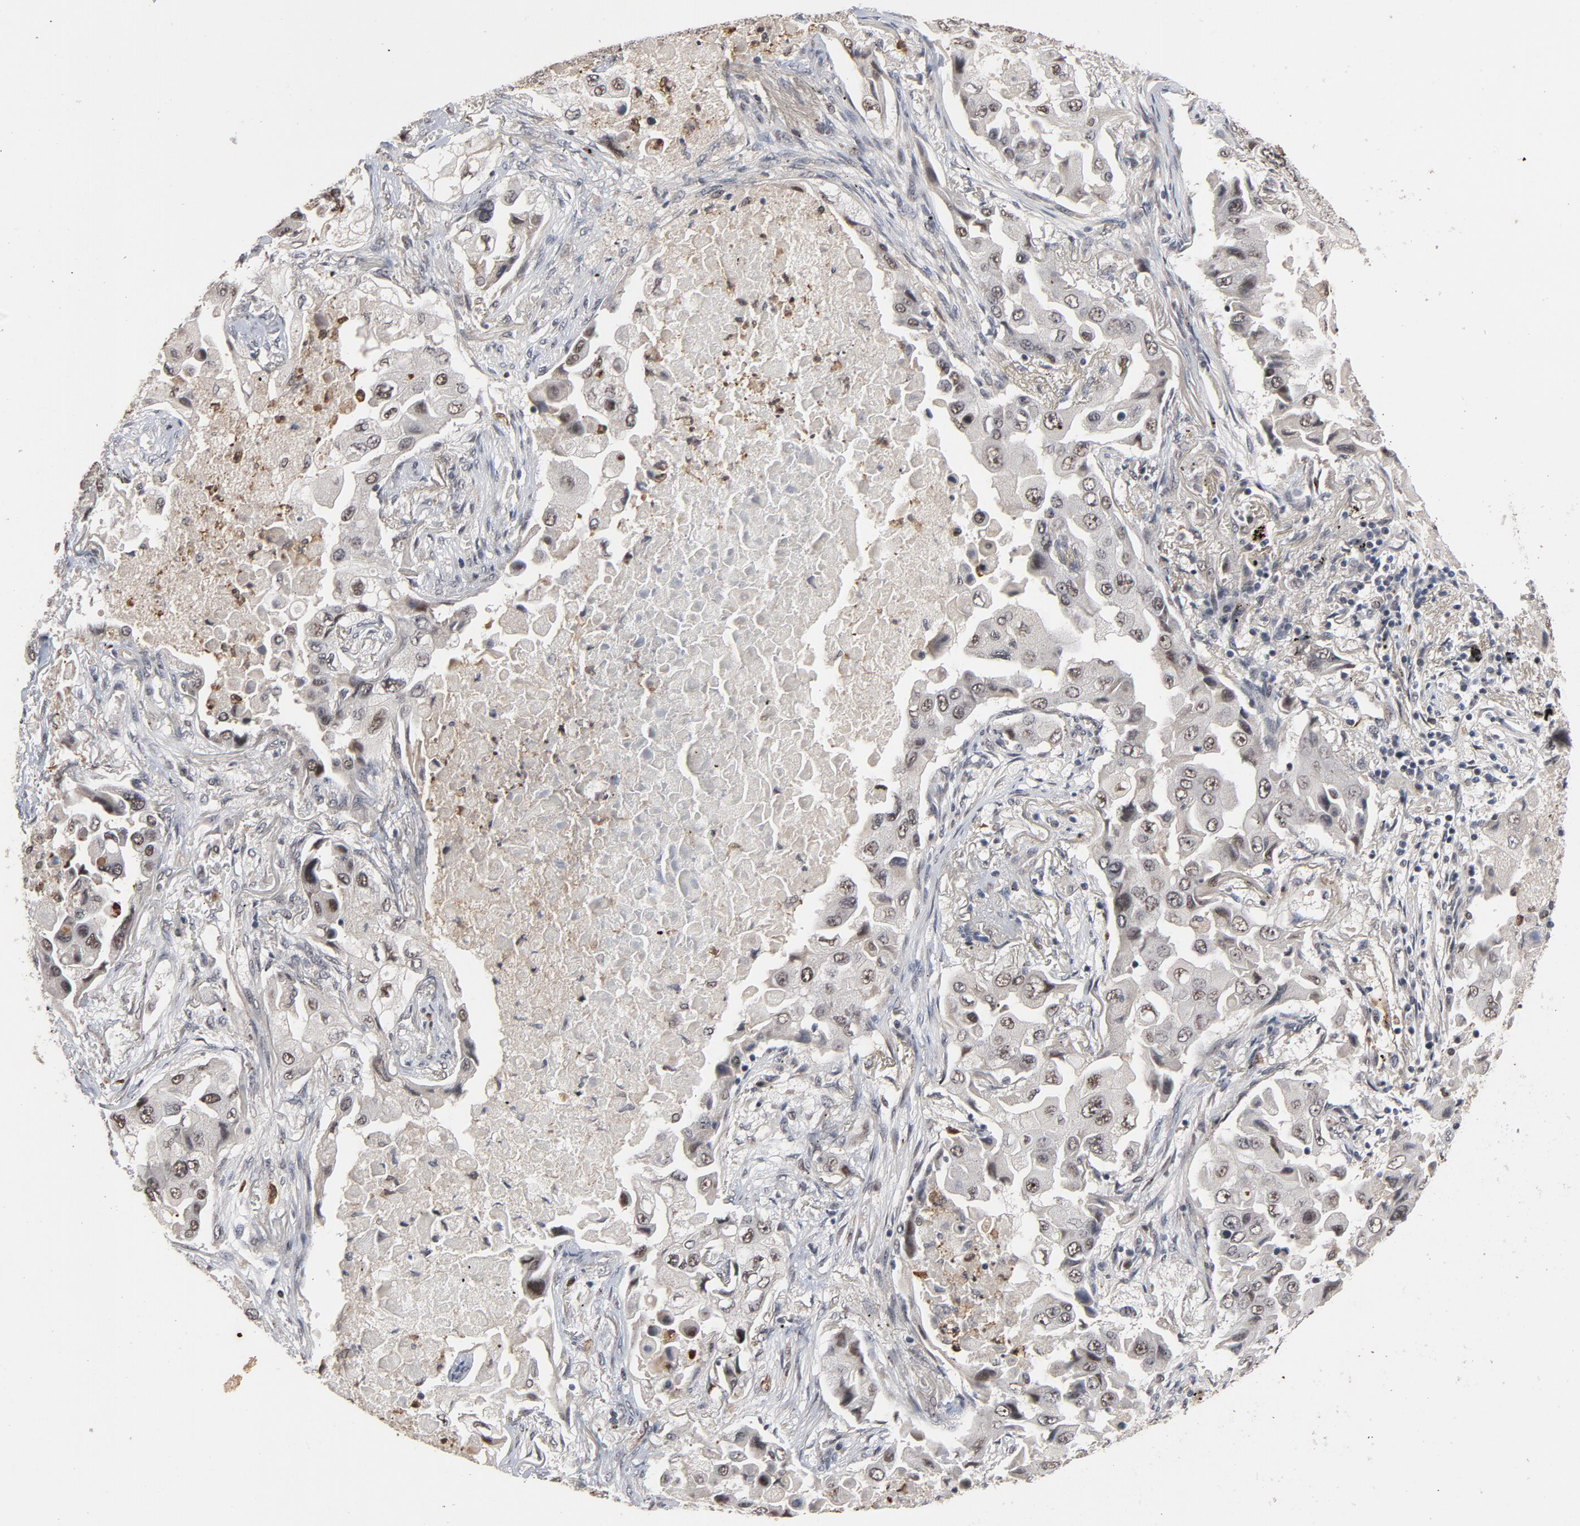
{"staining": {"intensity": "weak", "quantity": "25%-75%", "location": "nuclear"}, "tissue": "lung cancer", "cell_type": "Tumor cells", "image_type": "cancer", "snomed": [{"axis": "morphology", "description": "Adenocarcinoma, NOS"}, {"axis": "topography", "description": "Lung"}], "caption": "Human lung cancer (adenocarcinoma) stained with a protein marker exhibits weak staining in tumor cells.", "gene": "RTL5", "patient": {"sex": "female", "age": 65}}